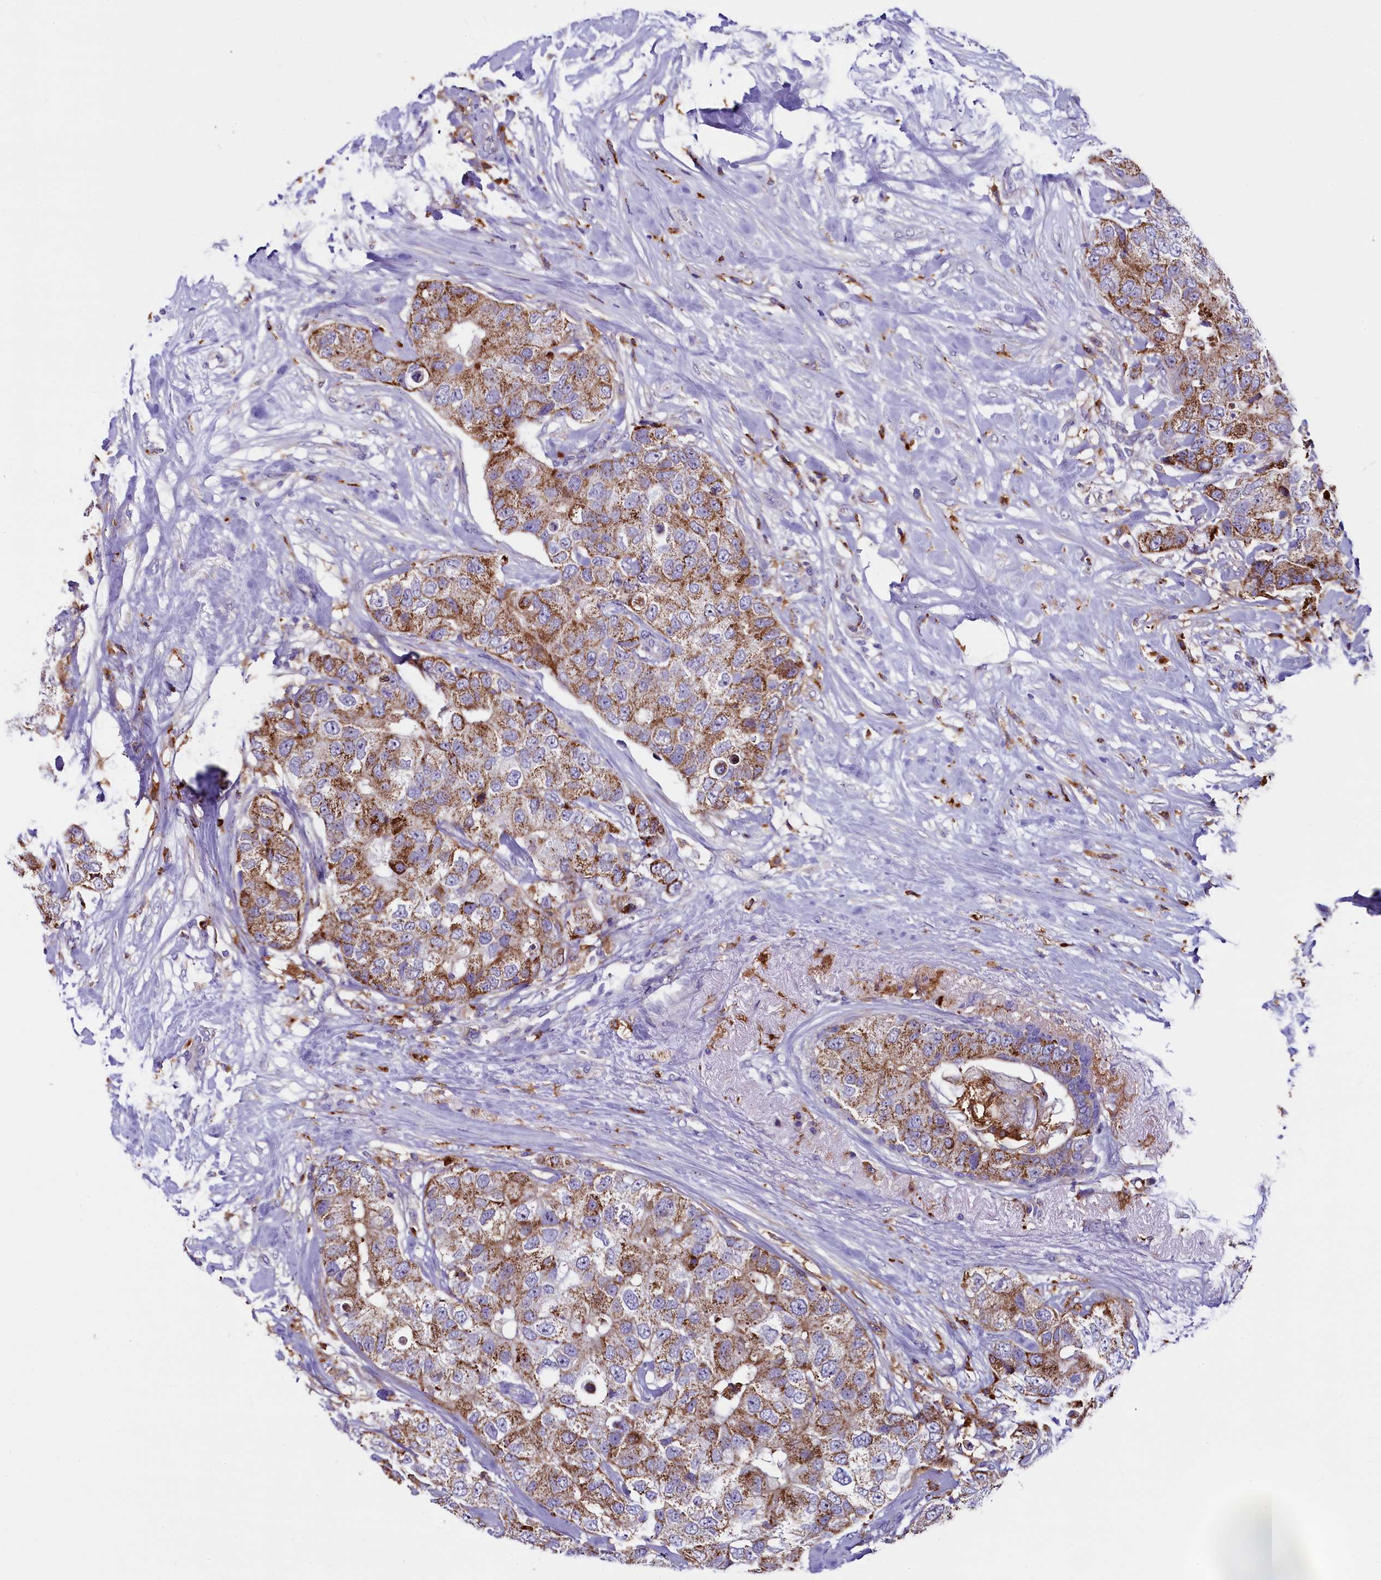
{"staining": {"intensity": "moderate", "quantity": ">75%", "location": "cytoplasmic/membranous"}, "tissue": "breast cancer", "cell_type": "Tumor cells", "image_type": "cancer", "snomed": [{"axis": "morphology", "description": "Duct carcinoma"}, {"axis": "topography", "description": "Breast"}], "caption": "Immunohistochemistry (DAB) staining of breast cancer reveals moderate cytoplasmic/membranous protein expression in about >75% of tumor cells. (DAB (3,3'-diaminobenzidine) IHC with brightfield microscopy, high magnification).", "gene": "IL20RA", "patient": {"sex": "female", "age": 62}}